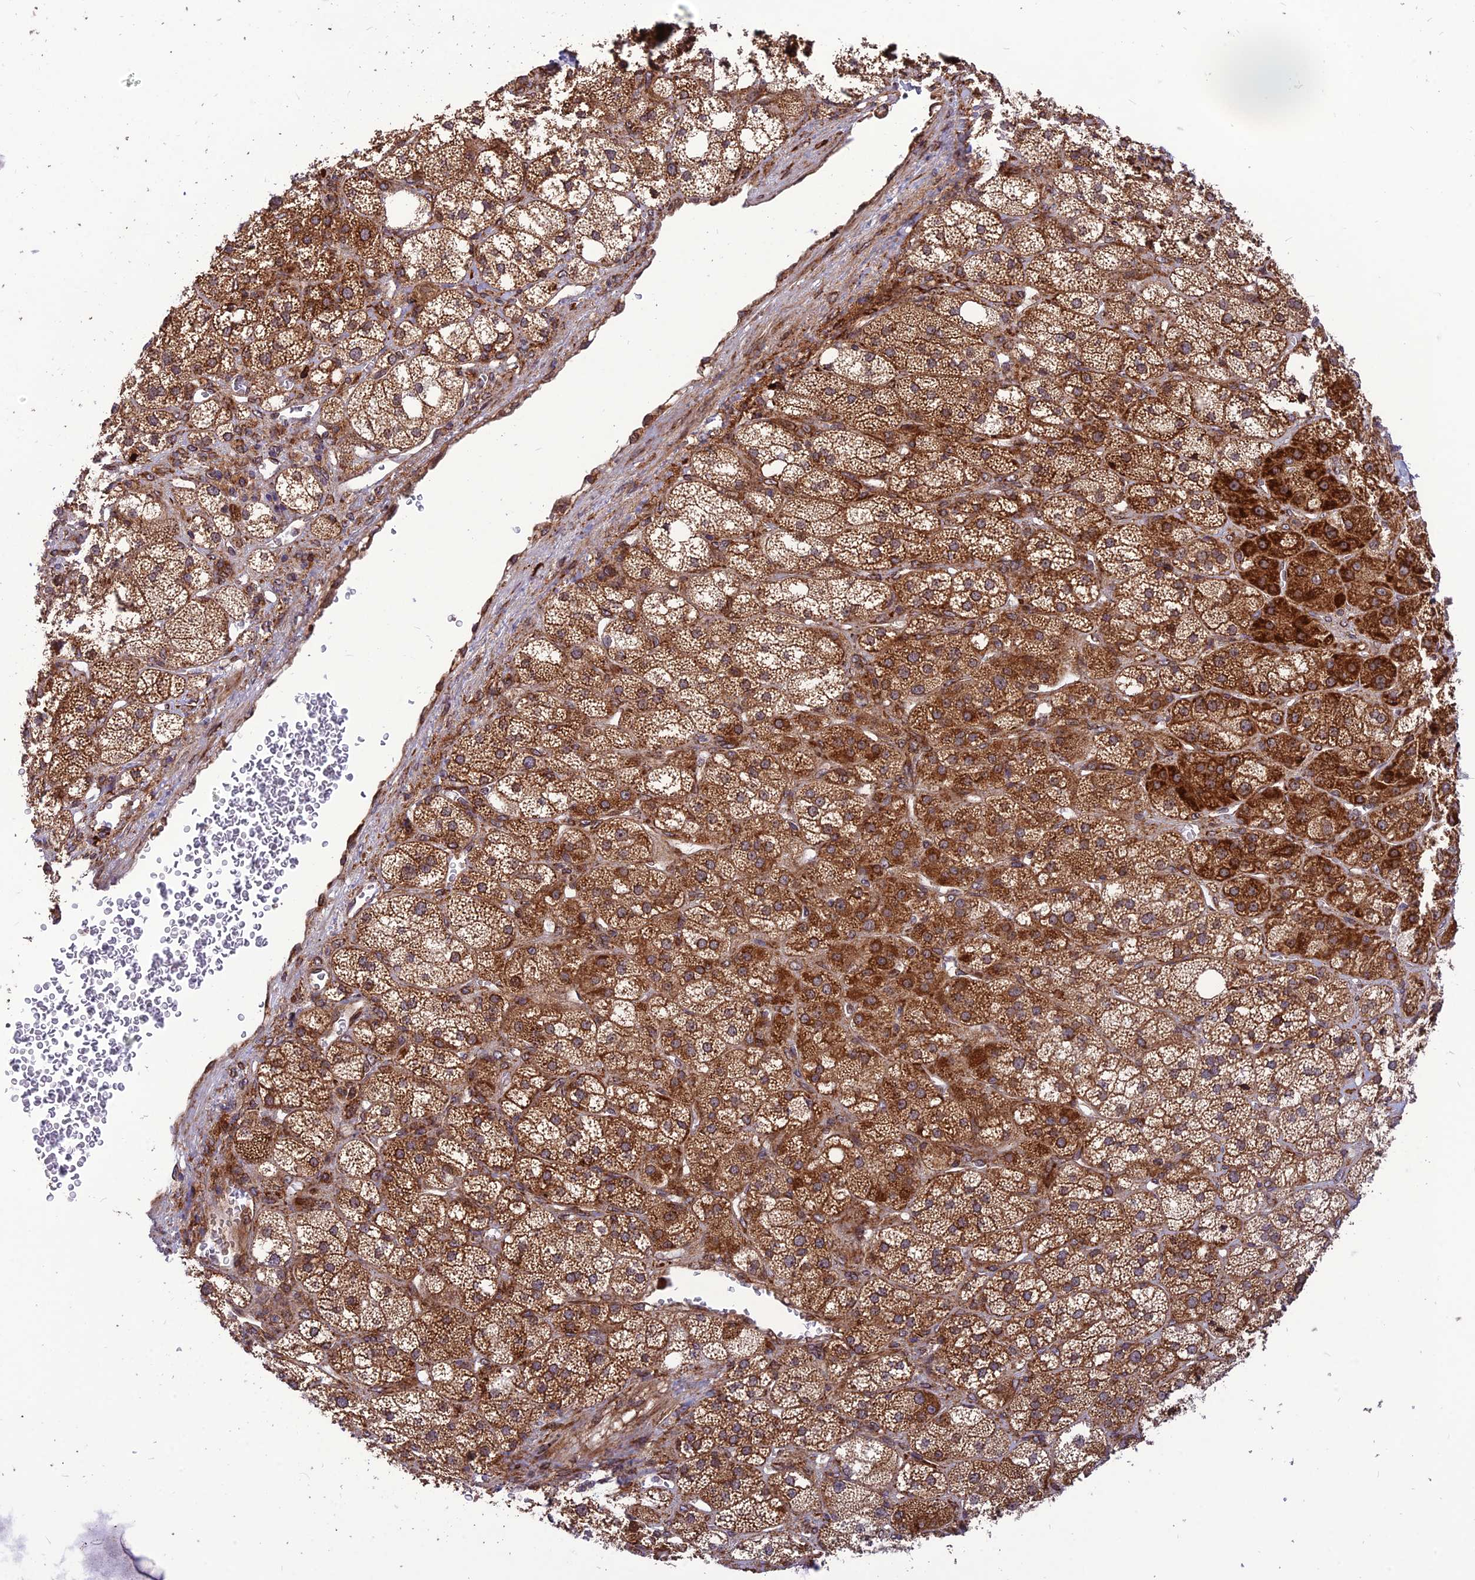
{"staining": {"intensity": "strong", "quantity": ">75%", "location": "cytoplasmic/membranous"}, "tissue": "adrenal gland", "cell_type": "Glandular cells", "image_type": "normal", "snomed": [{"axis": "morphology", "description": "Normal tissue, NOS"}, {"axis": "topography", "description": "Adrenal gland"}], "caption": "Human adrenal gland stained for a protein (brown) shows strong cytoplasmic/membranous positive expression in approximately >75% of glandular cells.", "gene": "CRTAP", "patient": {"sex": "male", "age": 61}}